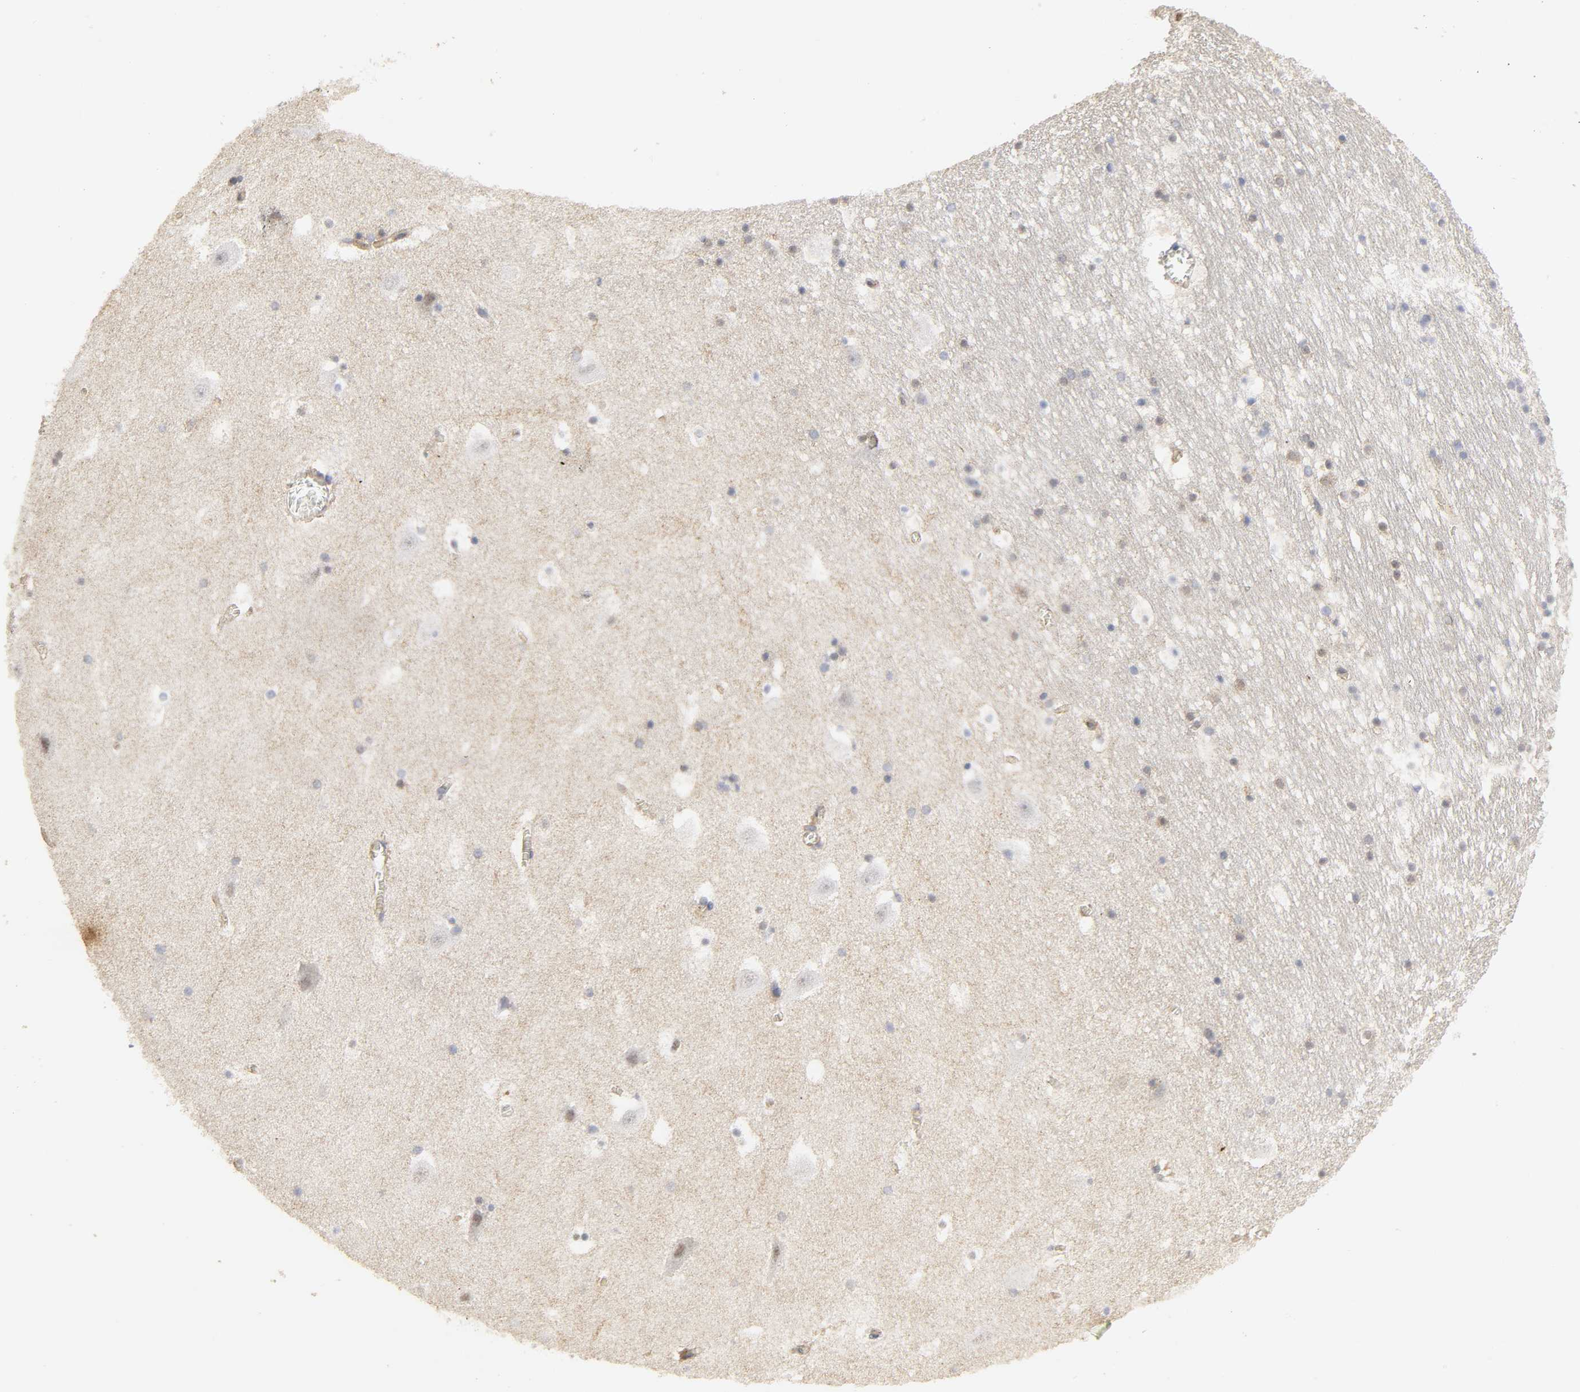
{"staining": {"intensity": "moderate", "quantity": "<25%", "location": "cytoplasmic/membranous"}, "tissue": "hippocampus", "cell_type": "Glial cells", "image_type": "normal", "snomed": [{"axis": "morphology", "description": "Normal tissue, NOS"}, {"axis": "topography", "description": "Hippocampus"}], "caption": "Brown immunohistochemical staining in benign human hippocampus exhibits moderate cytoplasmic/membranous staining in about <25% of glial cells. The protein is stained brown, and the nuclei are stained in blue (DAB (3,3'-diaminobenzidine) IHC with brightfield microscopy, high magnification).", "gene": "SH3GLB1", "patient": {"sex": "male", "age": 45}}